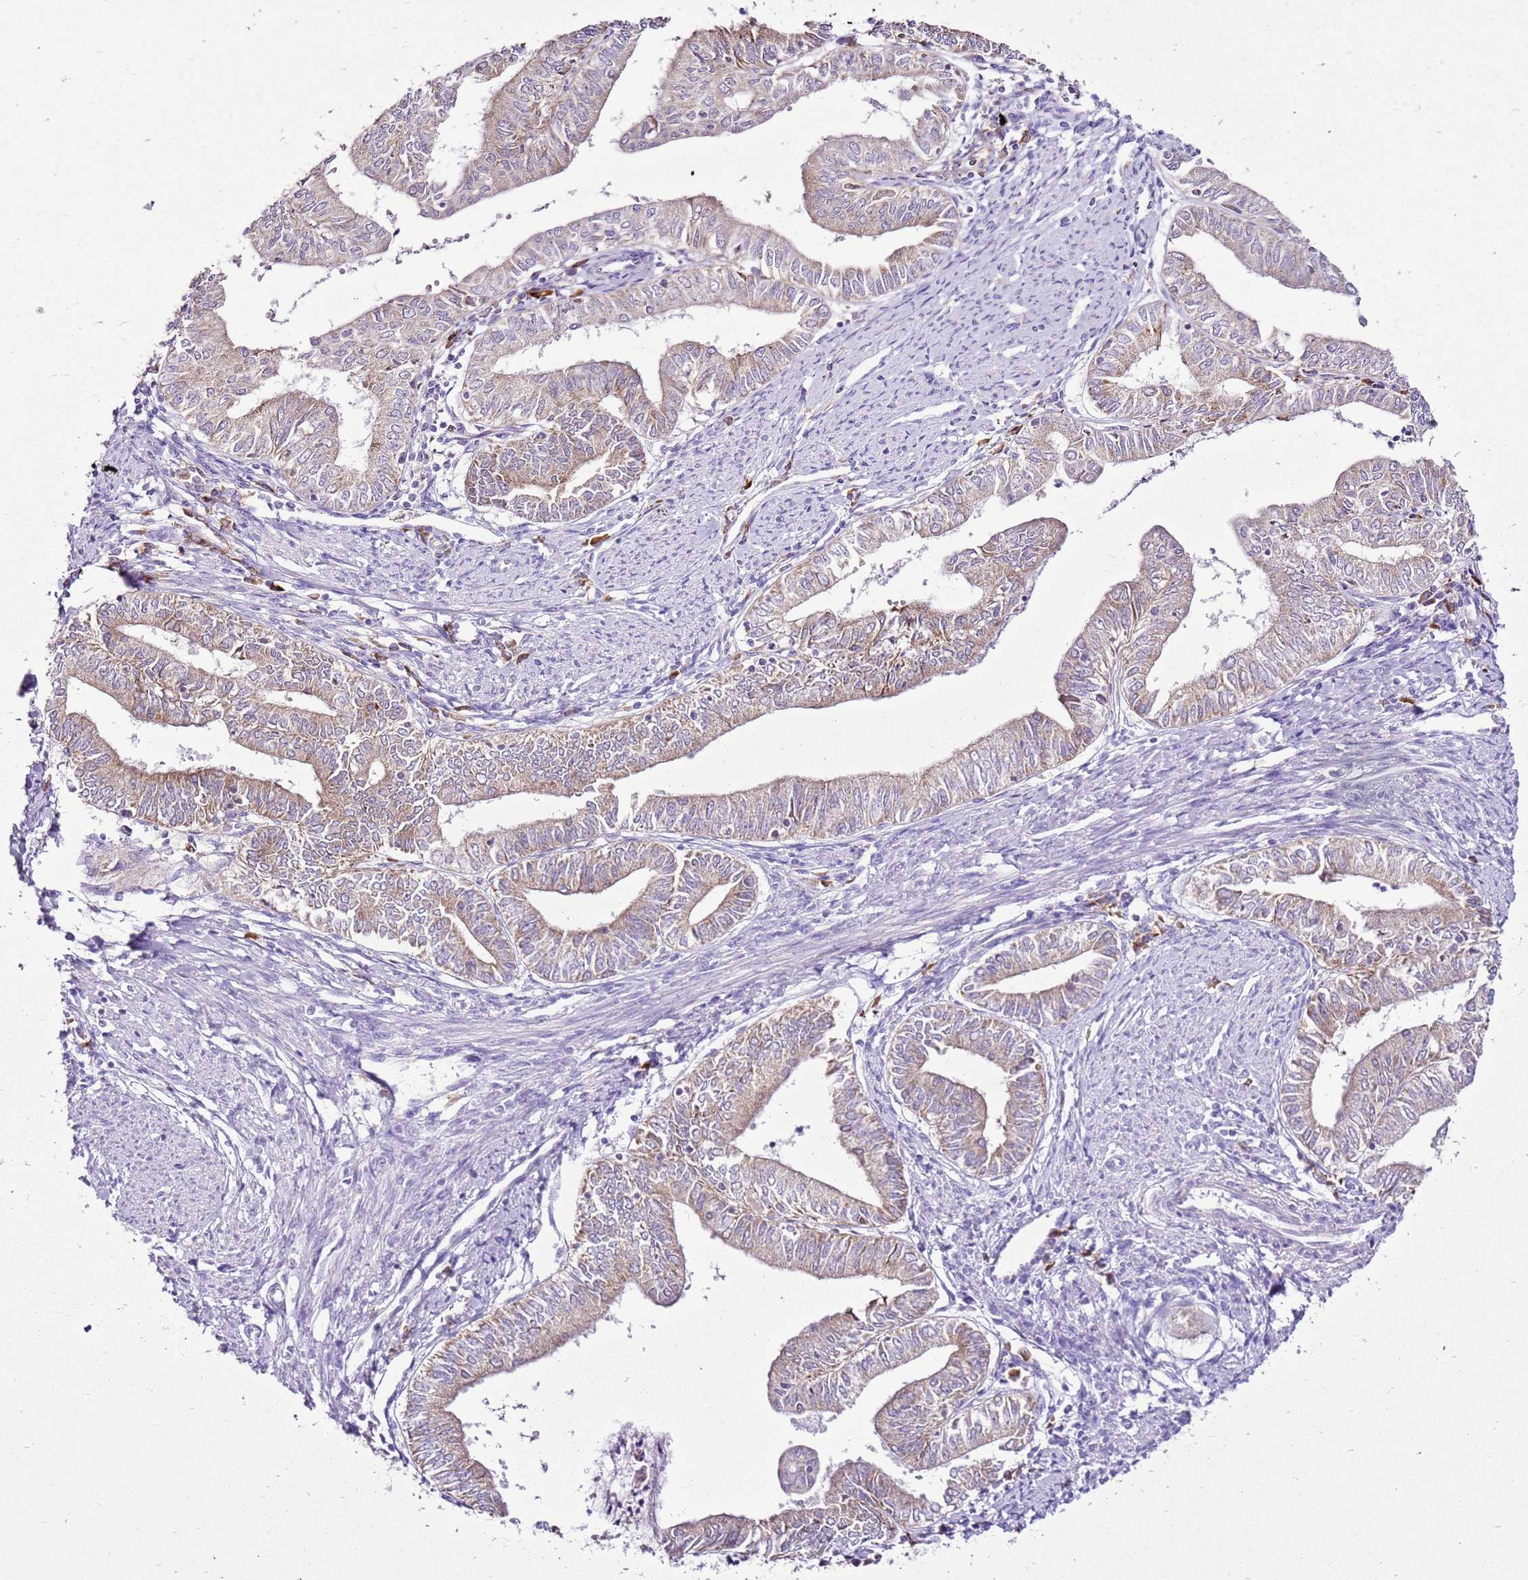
{"staining": {"intensity": "weak", "quantity": ">75%", "location": "cytoplasmic/membranous"}, "tissue": "endometrial cancer", "cell_type": "Tumor cells", "image_type": "cancer", "snomed": [{"axis": "morphology", "description": "Adenocarcinoma, NOS"}, {"axis": "topography", "description": "Endometrium"}], "caption": "Endometrial cancer (adenocarcinoma) stained with immunohistochemistry (IHC) demonstrates weak cytoplasmic/membranous staining in about >75% of tumor cells.", "gene": "MRPL36", "patient": {"sex": "female", "age": 66}}